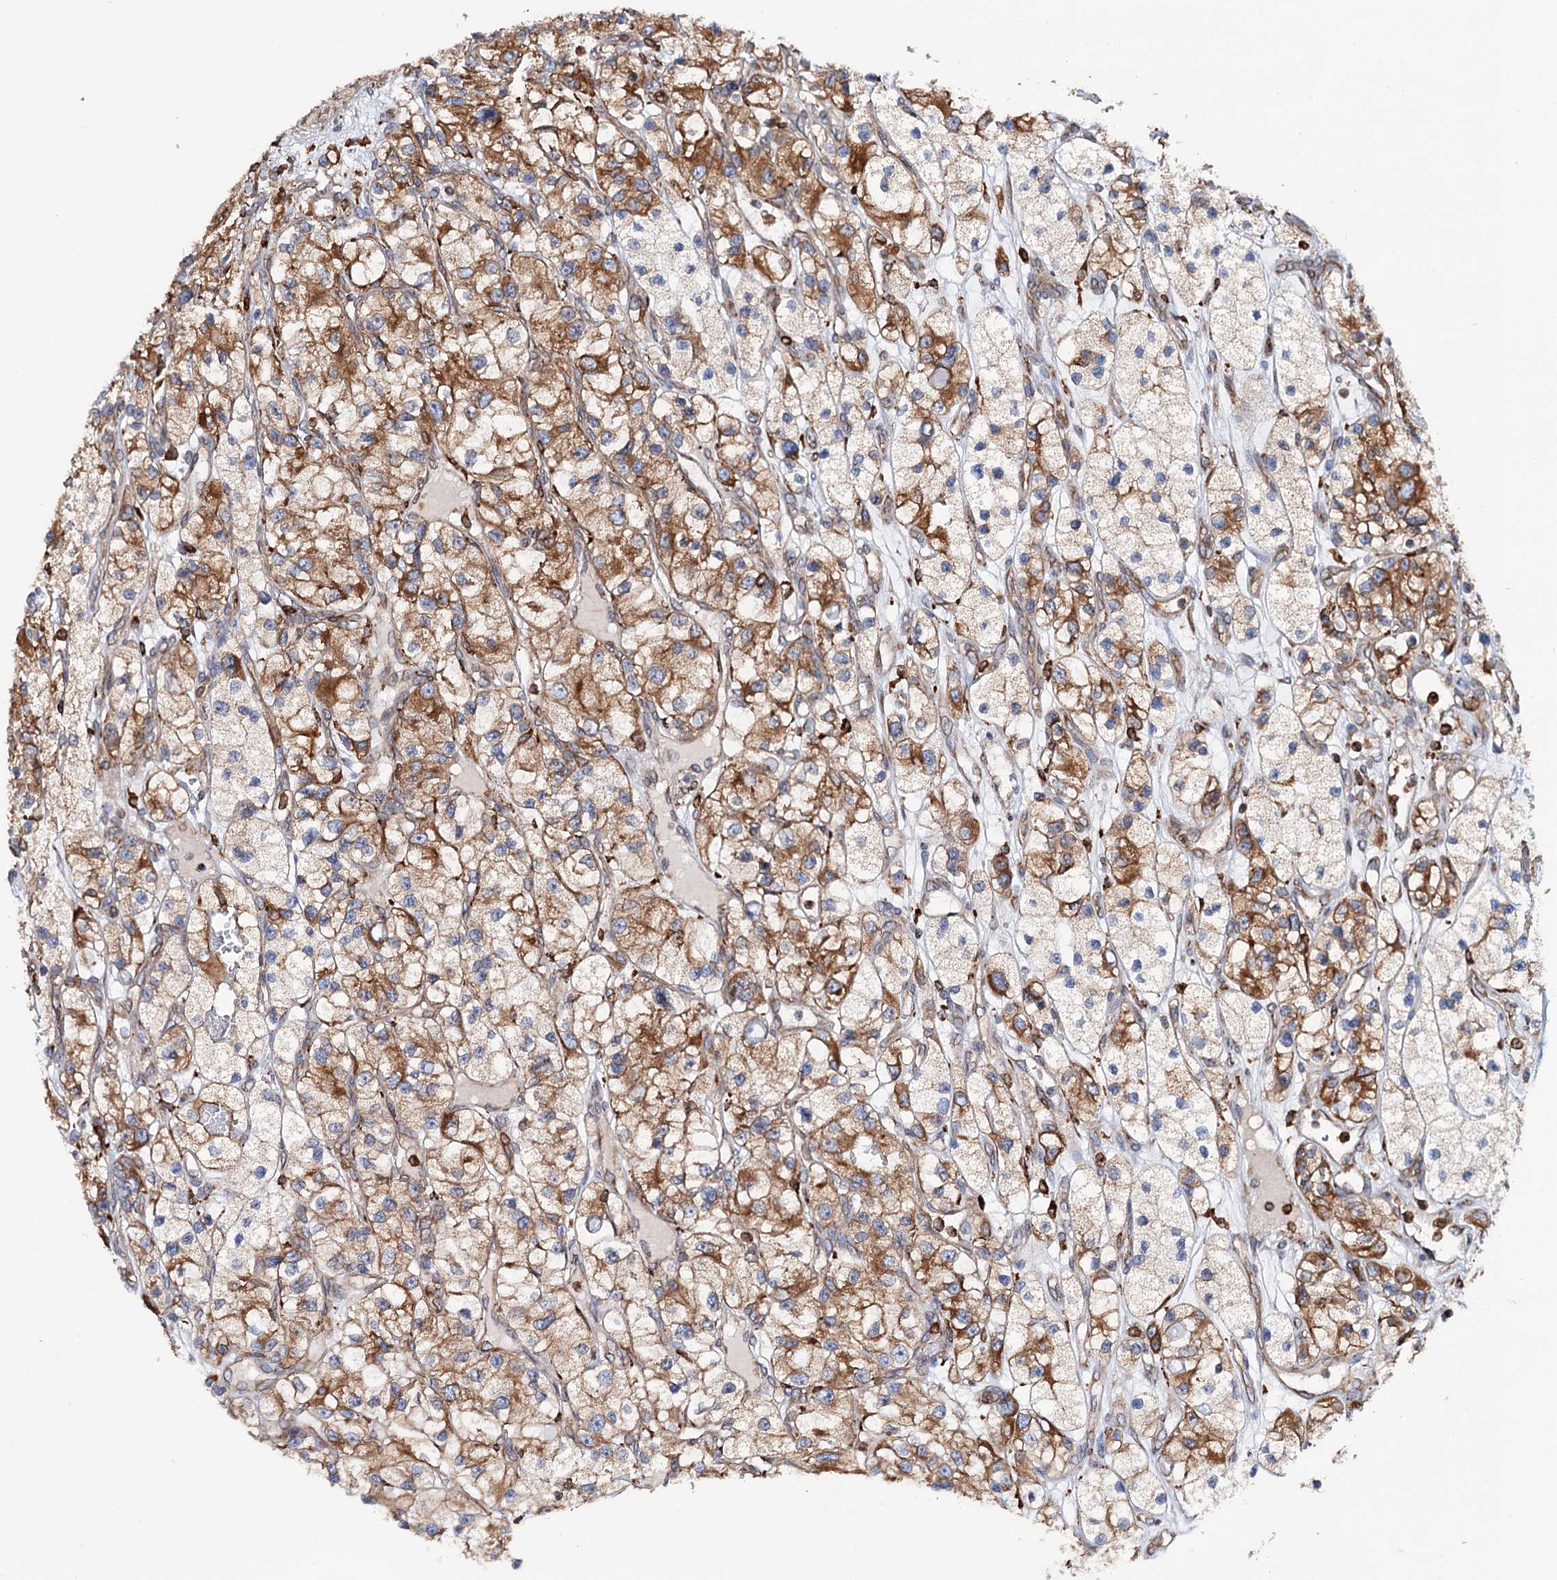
{"staining": {"intensity": "moderate", "quantity": ">75%", "location": "cytoplasmic/membranous"}, "tissue": "renal cancer", "cell_type": "Tumor cells", "image_type": "cancer", "snomed": [{"axis": "morphology", "description": "Adenocarcinoma, NOS"}, {"axis": "topography", "description": "Kidney"}], "caption": "Immunohistochemical staining of human renal adenocarcinoma displays medium levels of moderate cytoplasmic/membranous positivity in approximately >75% of tumor cells. The staining was performed using DAB to visualize the protein expression in brown, while the nuclei were stained in blue with hematoxylin (Magnification: 20x).", "gene": "ERP29", "patient": {"sex": "female", "age": 57}}